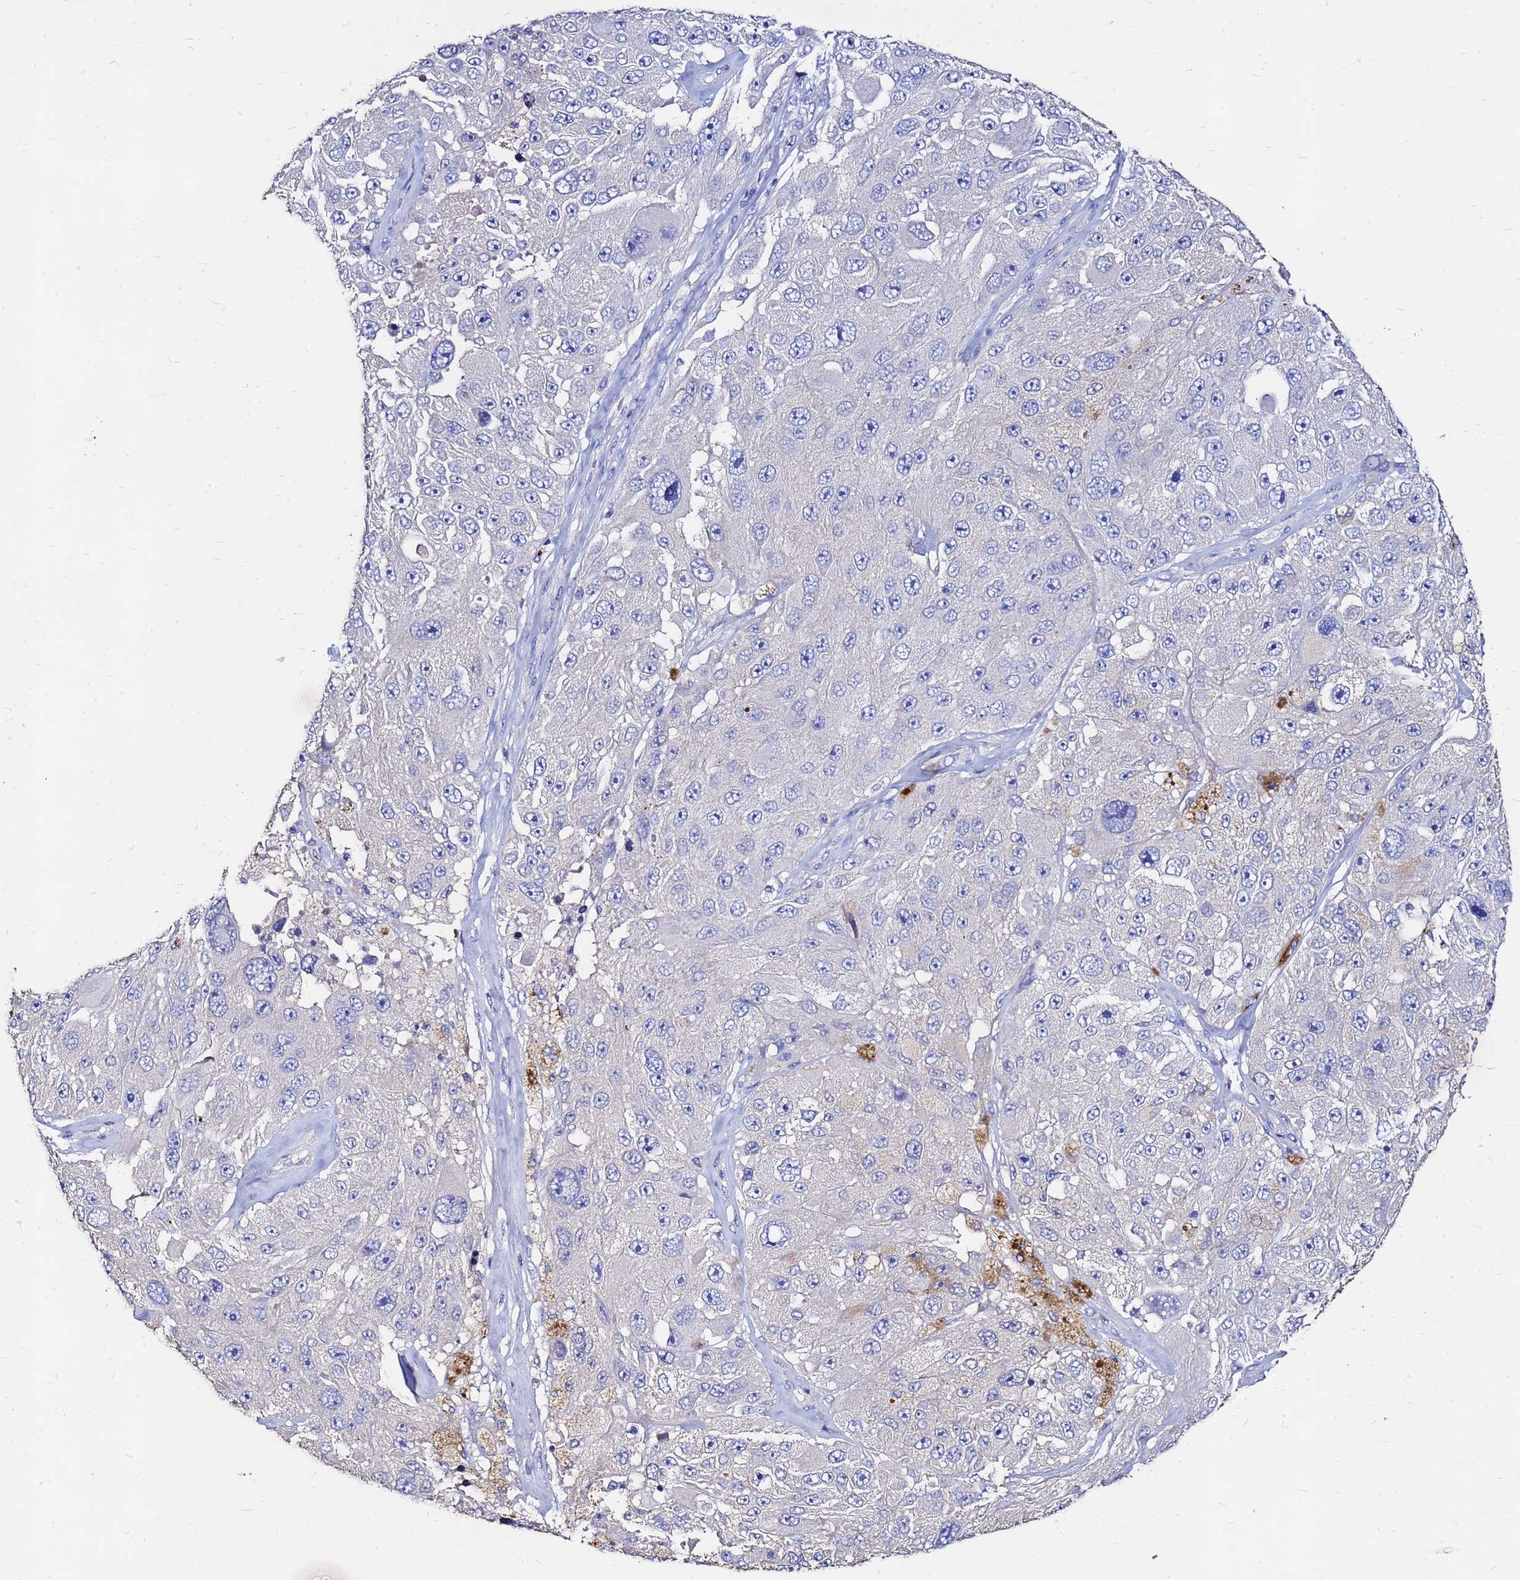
{"staining": {"intensity": "negative", "quantity": "none", "location": "none"}, "tissue": "melanoma", "cell_type": "Tumor cells", "image_type": "cancer", "snomed": [{"axis": "morphology", "description": "Malignant melanoma, Metastatic site"}, {"axis": "topography", "description": "Lymph node"}], "caption": "Histopathology image shows no protein staining in tumor cells of melanoma tissue.", "gene": "FAM183A", "patient": {"sex": "male", "age": 62}}